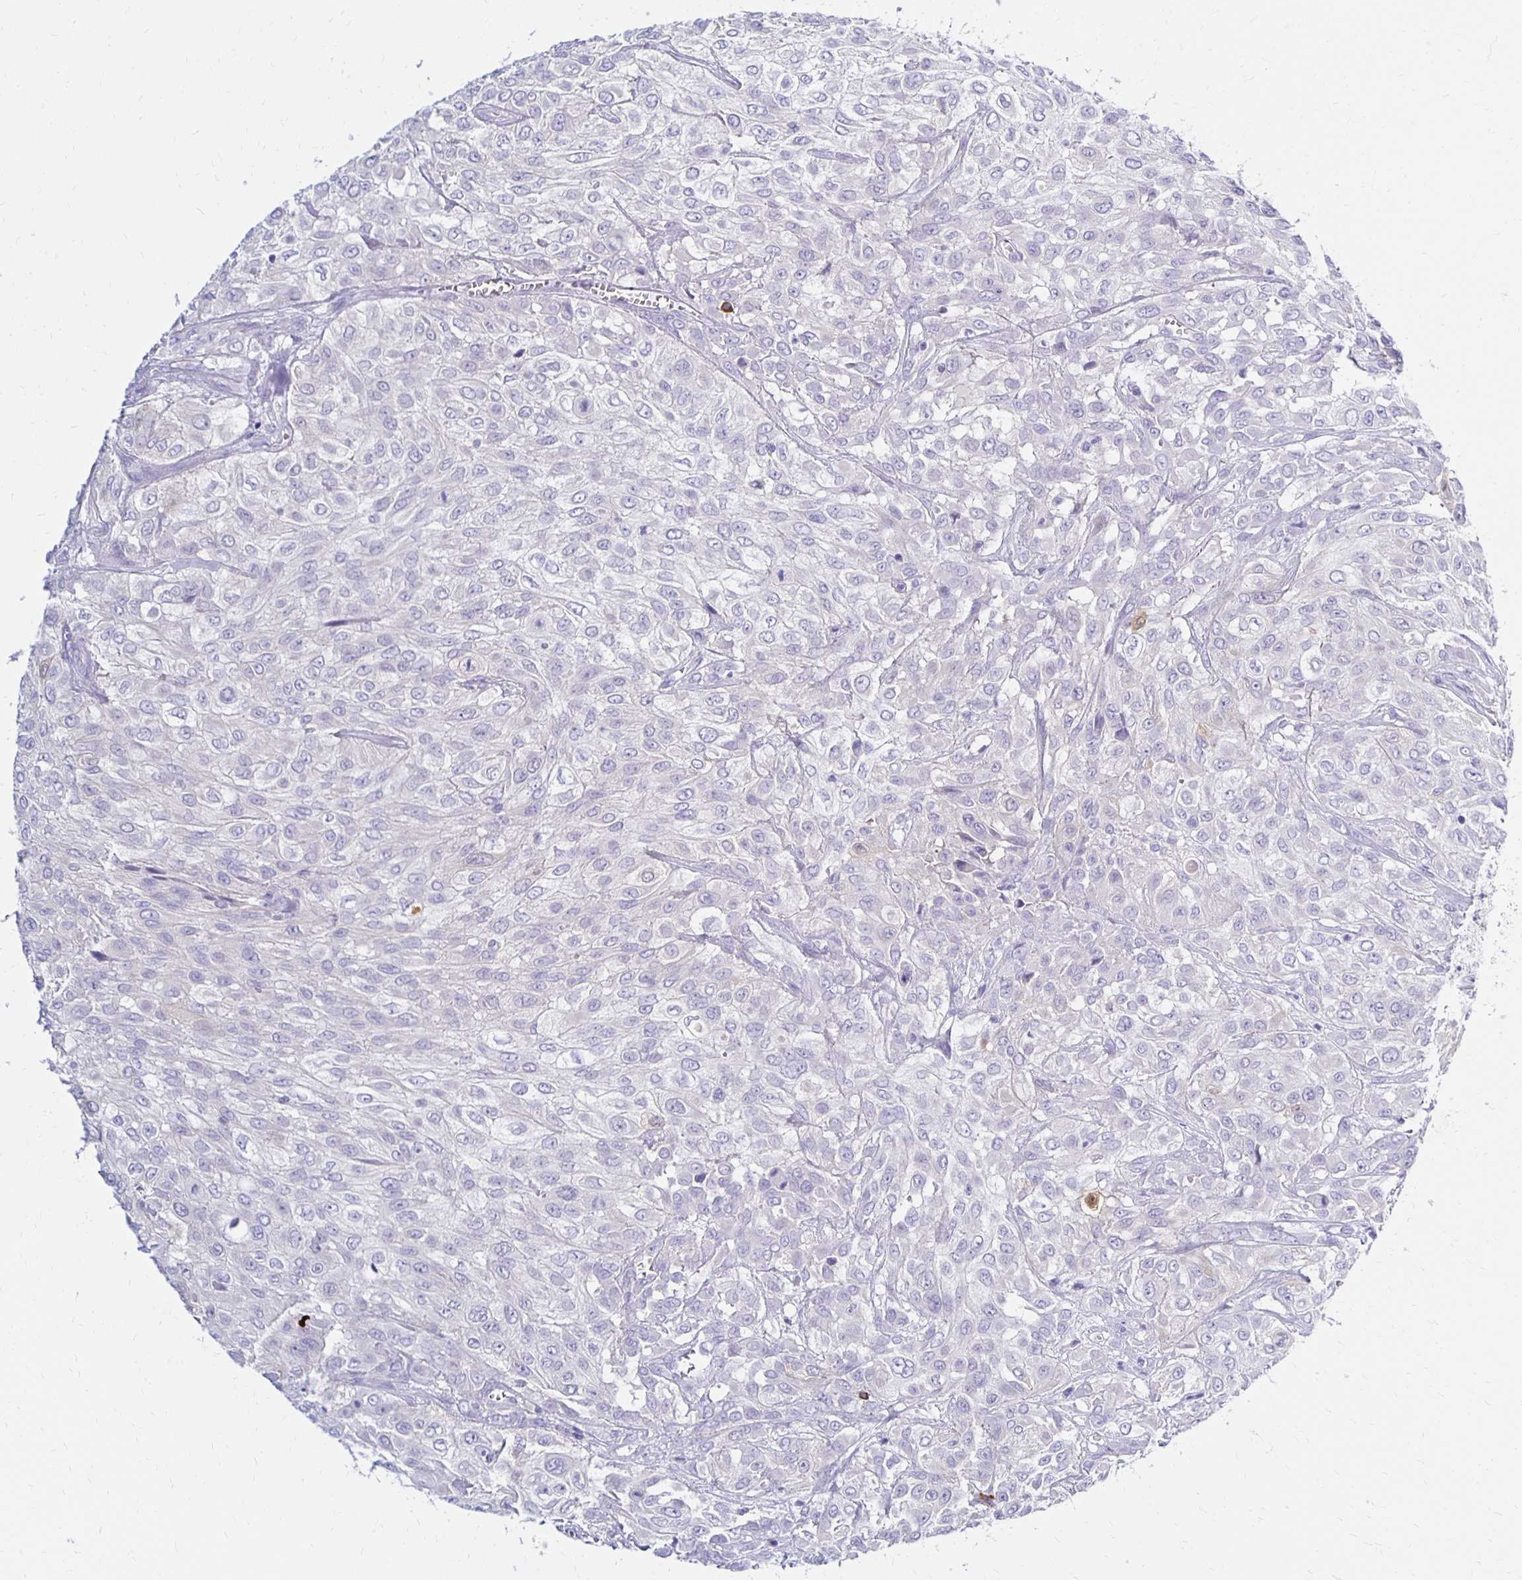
{"staining": {"intensity": "negative", "quantity": "none", "location": "none"}, "tissue": "urothelial cancer", "cell_type": "Tumor cells", "image_type": "cancer", "snomed": [{"axis": "morphology", "description": "Urothelial carcinoma, High grade"}, {"axis": "topography", "description": "Urinary bladder"}], "caption": "Immunohistochemistry (IHC) image of high-grade urothelial carcinoma stained for a protein (brown), which displays no staining in tumor cells.", "gene": "FNTB", "patient": {"sex": "male", "age": 57}}